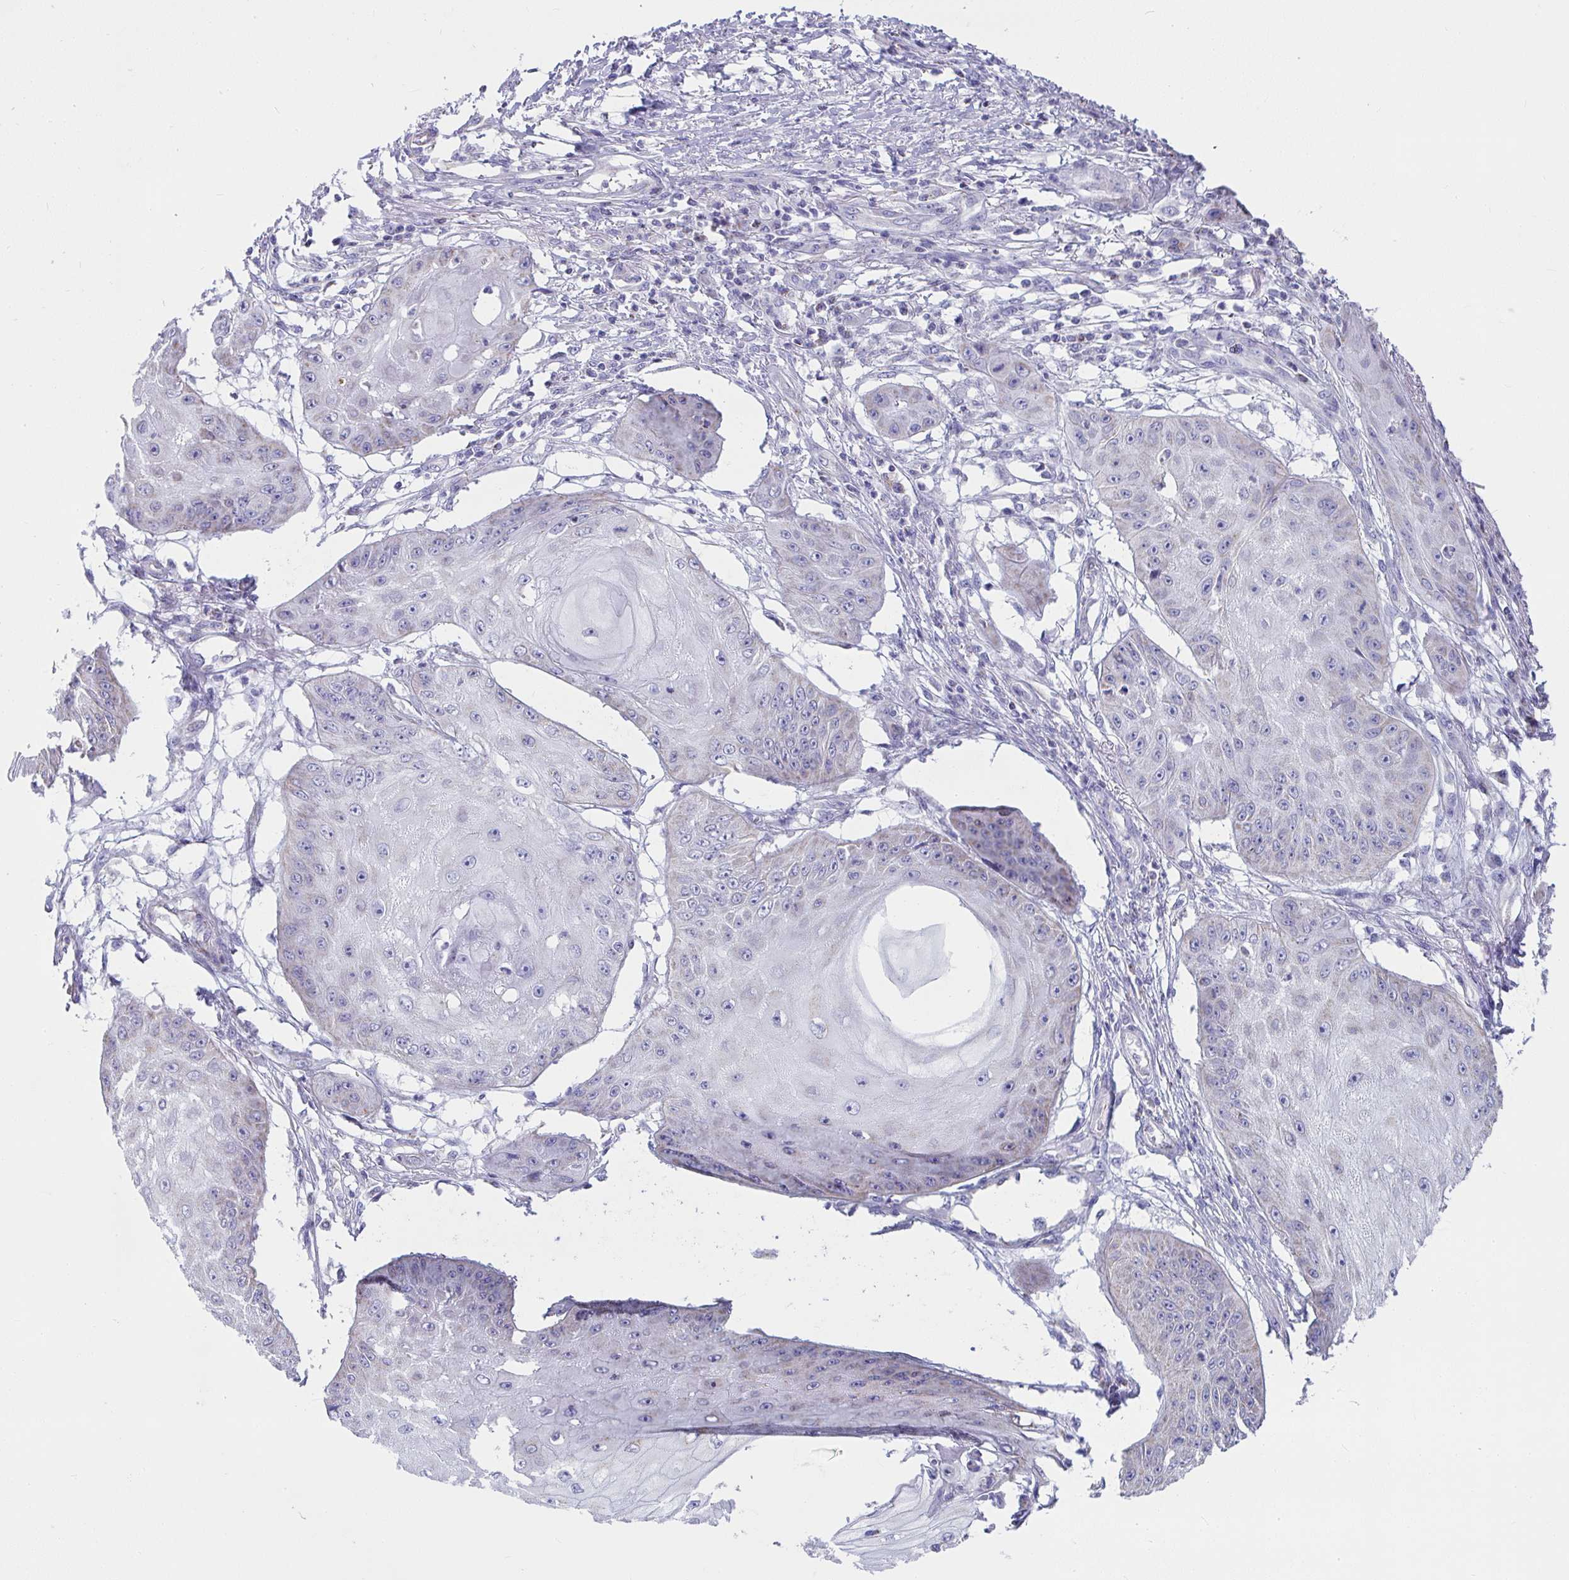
{"staining": {"intensity": "negative", "quantity": "none", "location": "none"}, "tissue": "skin cancer", "cell_type": "Tumor cells", "image_type": "cancer", "snomed": [{"axis": "morphology", "description": "Squamous cell carcinoma, NOS"}, {"axis": "topography", "description": "Skin"}], "caption": "DAB immunohistochemical staining of skin cancer reveals no significant staining in tumor cells. (DAB (3,3'-diaminobenzidine) immunohistochemistry with hematoxylin counter stain).", "gene": "SLC6A1", "patient": {"sex": "male", "age": 70}}